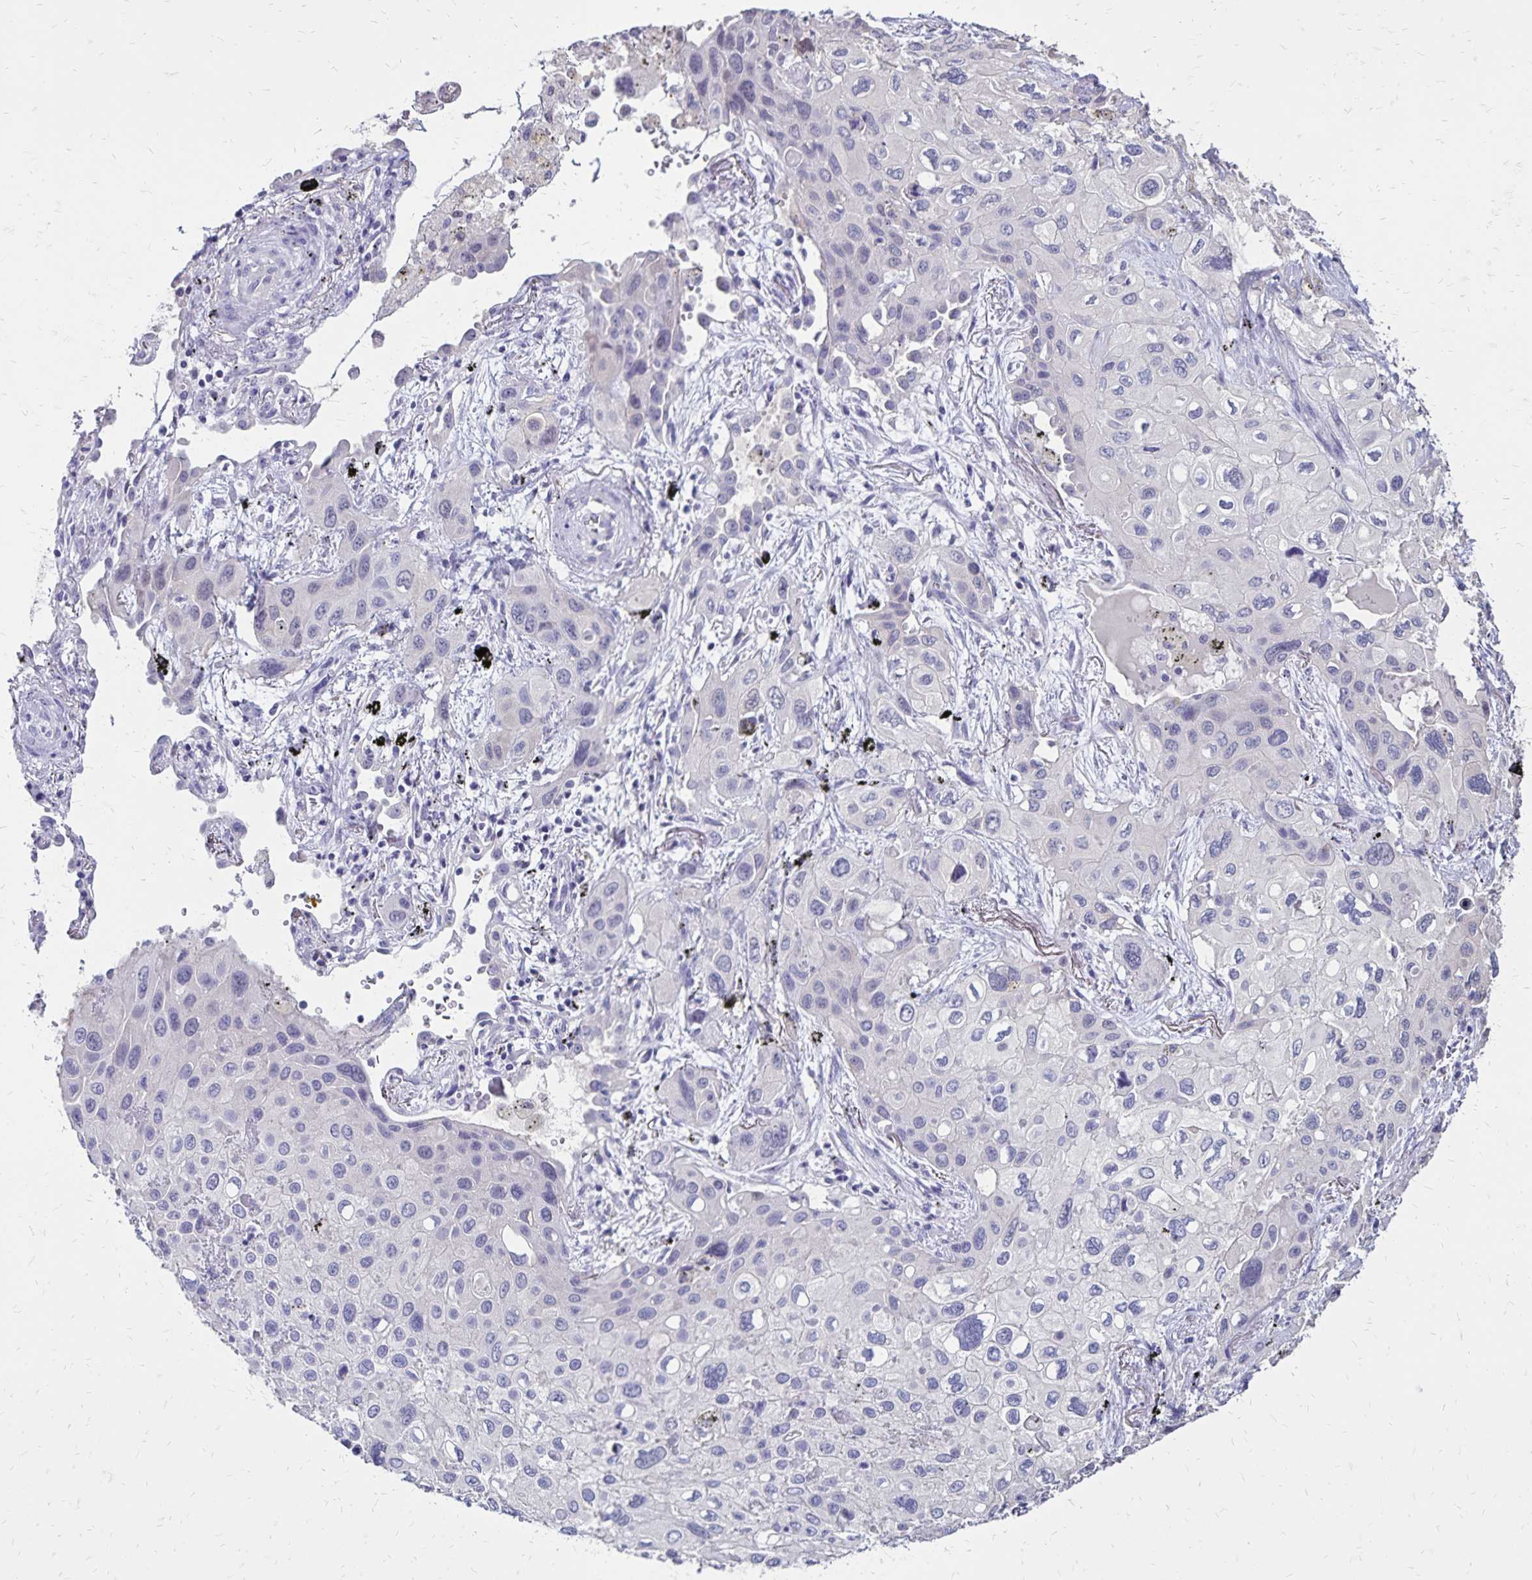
{"staining": {"intensity": "negative", "quantity": "none", "location": "none"}, "tissue": "lung cancer", "cell_type": "Tumor cells", "image_type": "cancer", "snomed": [{"axis": "morphology", "description": "Squamous cell carcinoma, NOS"}, {"axis": "morphology", "description": "Squamous cell carcinoma, metastatic, NOS"}, {"axis": "topography", "description": "Lung"}], "caption": "IHC of lung cancer (metastatic squamous cell carcinoma) displays no staining in tumor cells.", "gene": "SH3GL3", "patient": {"sex": "male", "age": 59}}